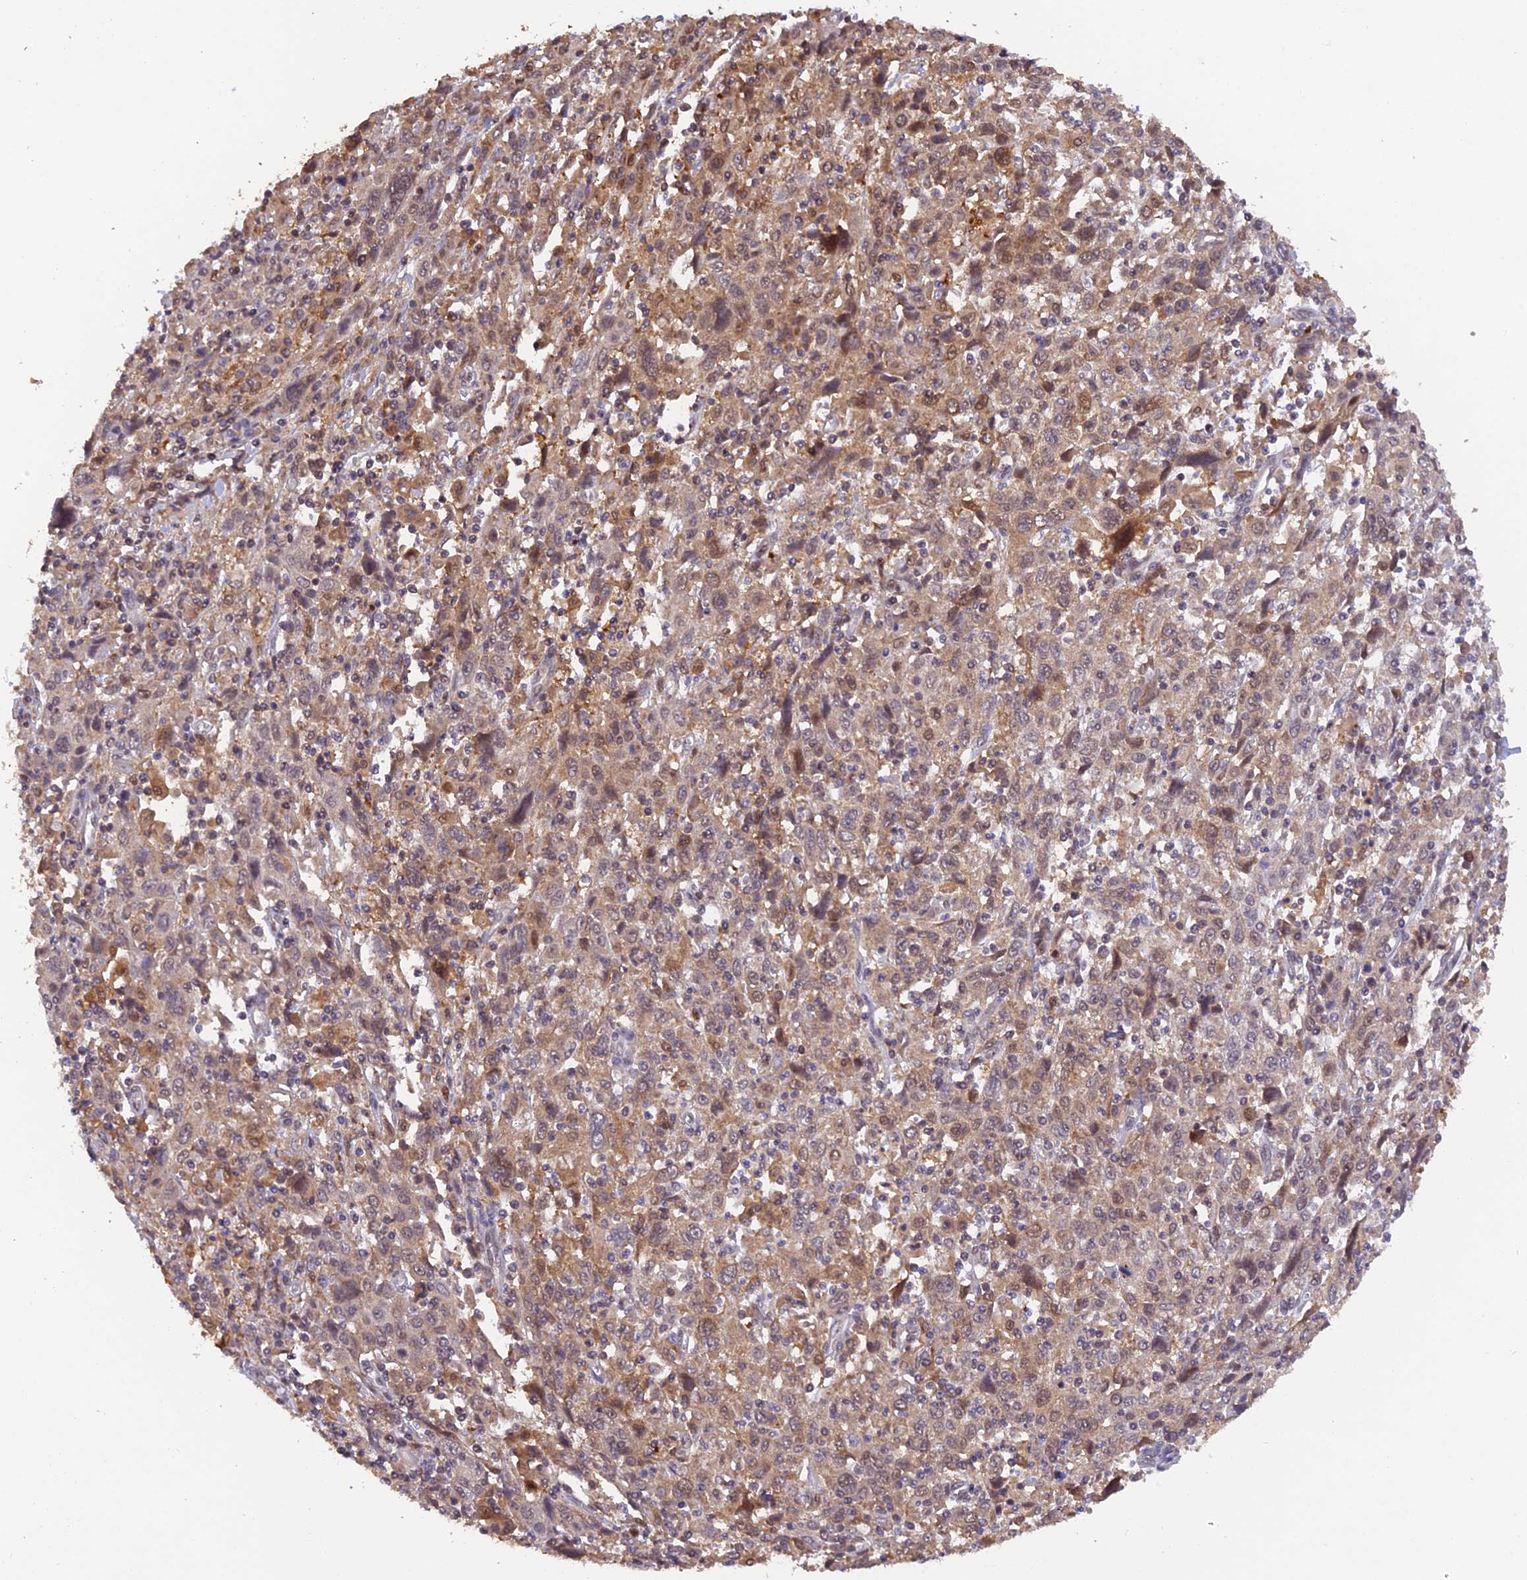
{"staining": {"intensity": "weak", "quantity": "25%-75%", "location": "cytoplasmic/membranous,nuclear"}, "tissue": "cervical cancer", "cell_type": "Tumor cells", "image_type": "cancer", "snomed": [{"axis": "morphology", "description": "Squamous cell carcinoma, NOS"}, {"axis": "topography", "description": "Cervix"}], "caption": "Cervical cancer stained with a brown dye shows weak cytoplasmic/membranous and nuclear positive positivity in about 25%-75% of tumor cells.", "gene": "MNS1", "patient": {"sex": "female", "age": 46}}